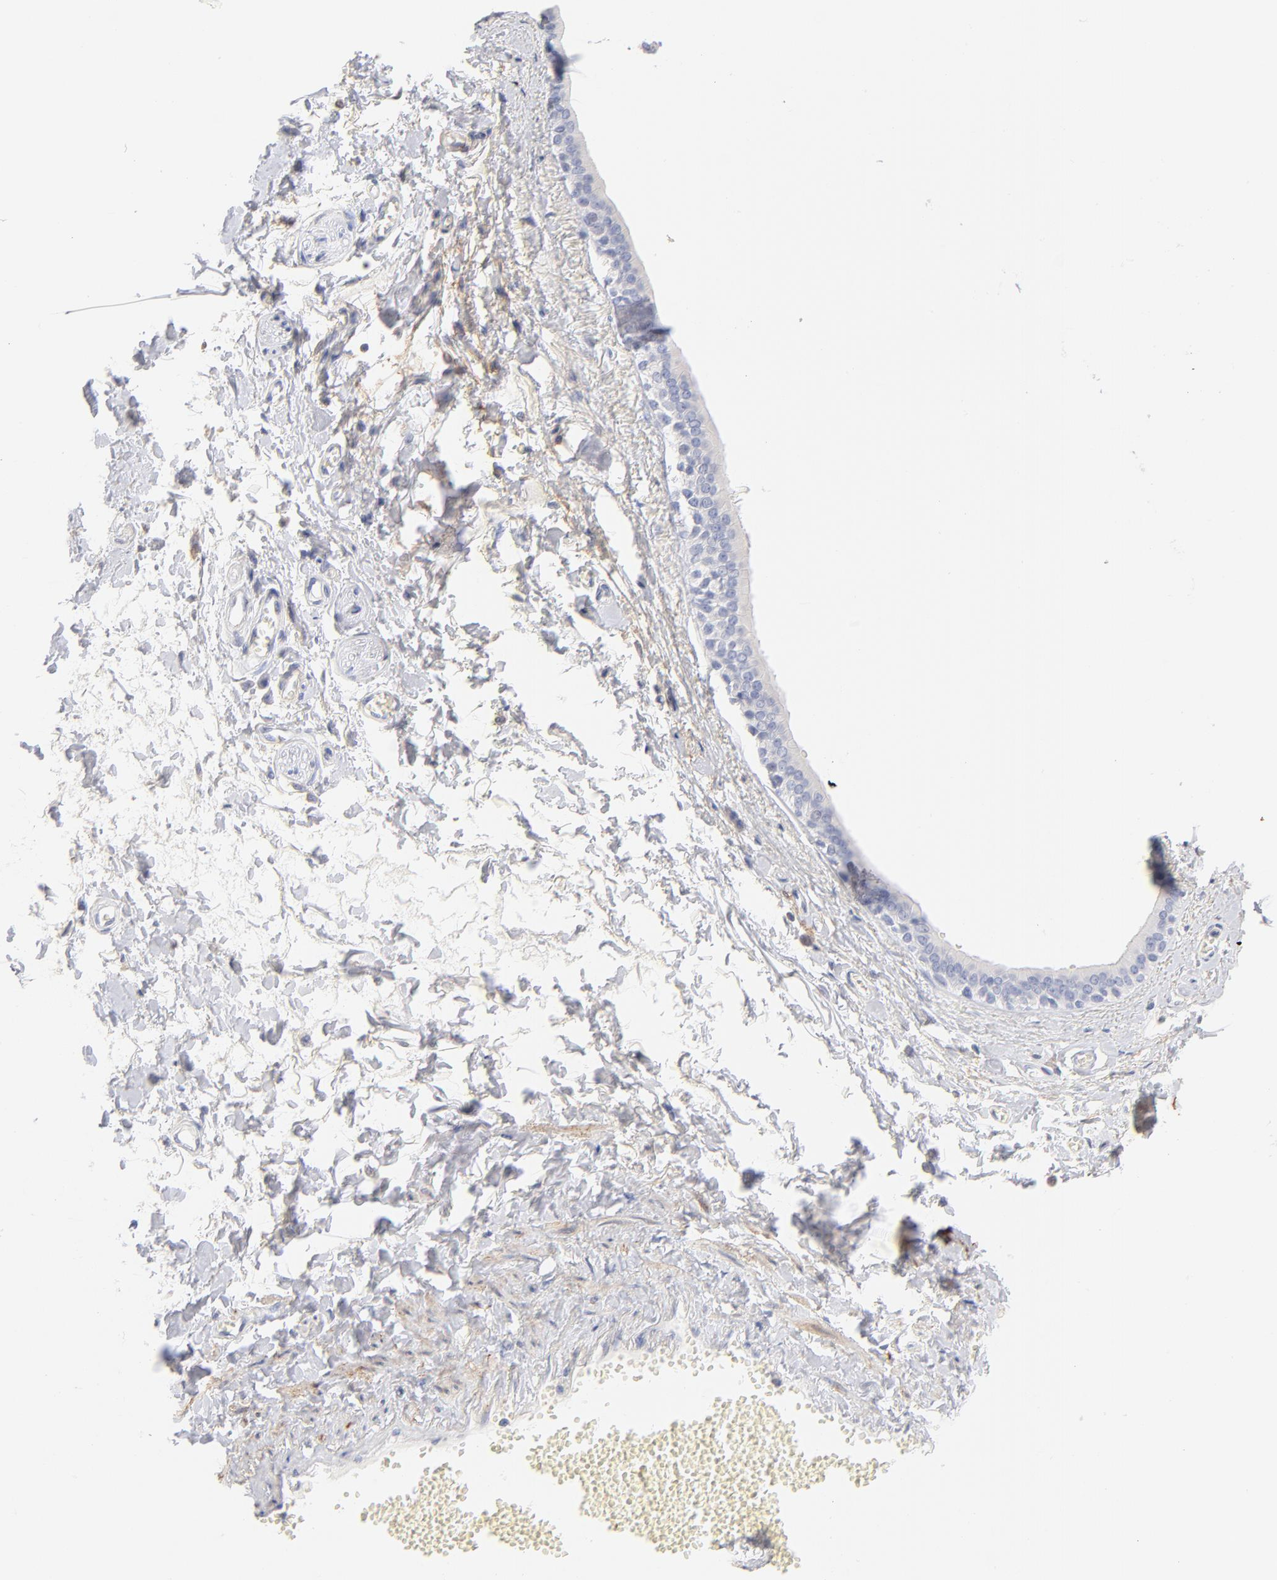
{"staining": {"intensity": "negative", "quantity": "none", "location": "none"}, "tissue": "adipose tissue", "cell_type": "Adipocytes", "image_type": "normal", "snomed": [{"axis": "morphology", "description": "Normal tissue, NOS"}, {"axis": "morphology", "description": "Inflammation, NOS"}, {"axis": "topography", "description": "Salivary gland"}, {"axis": "topography", "description": "Peripheral nerve tissue"}], "caption": "Normal adipose tissue was stained to show a protein in brown. There is no significant staining in adipocytes. (Brightfield microscopy of DAB immunohistochemistry (IHC) at high magnification).", "gene": "ITGA8", "patient": {"sex": "female", "age": 75}}